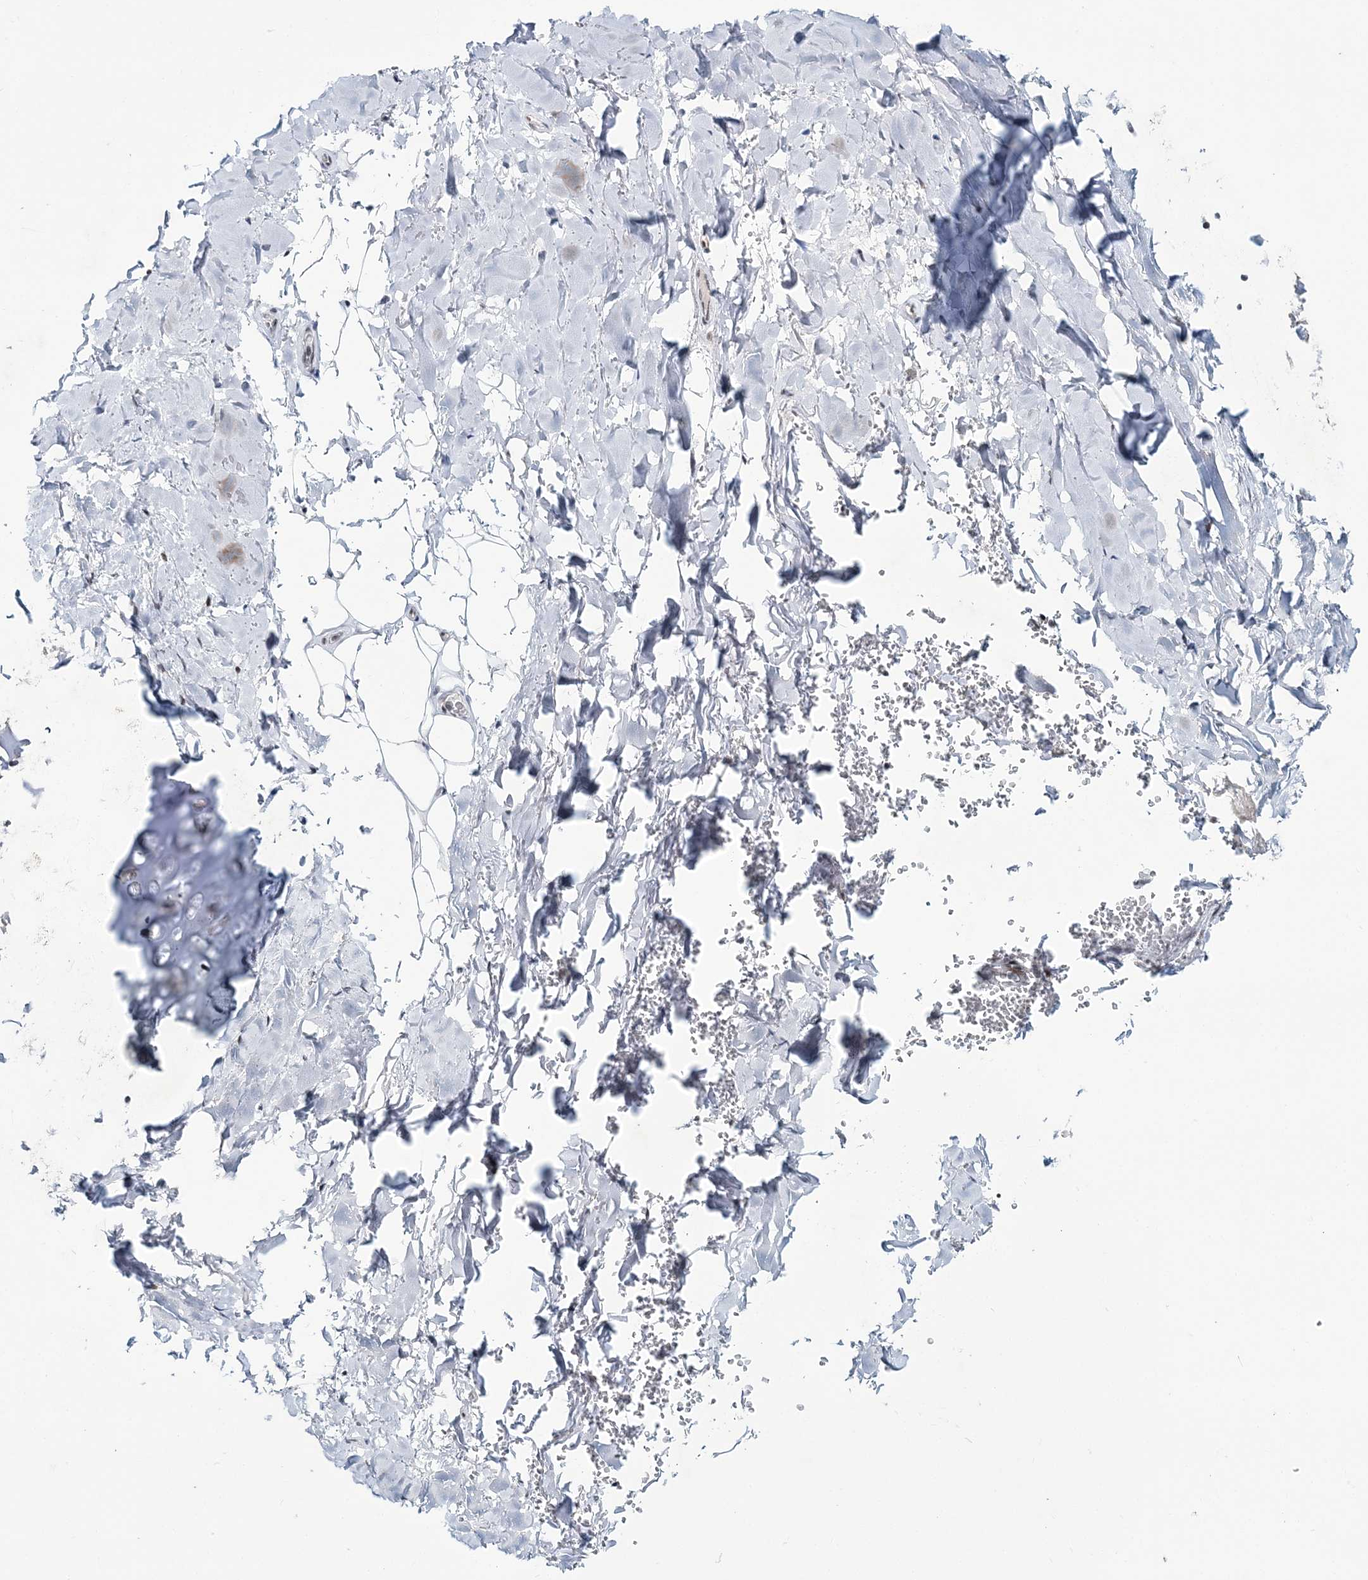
{"staining": {"intensity": "negative", "quantity": "none", "location": "none"}, "tissue": "adipose tissue", "cell_type": "Adipocytes", "image_type": "normal", "snomed": [{"axis": "morphology", "description": "Normal tissue, NOS"}, {"axis": "topography", "description": "Cartilage tissue"}], "caption": "This is a histopathology image of IHC staining of benign adipose tissue, which shows no expression in adipocytes.", "gene": "LRRFIP2", "patient": {"sex": "female", "age": 63}}